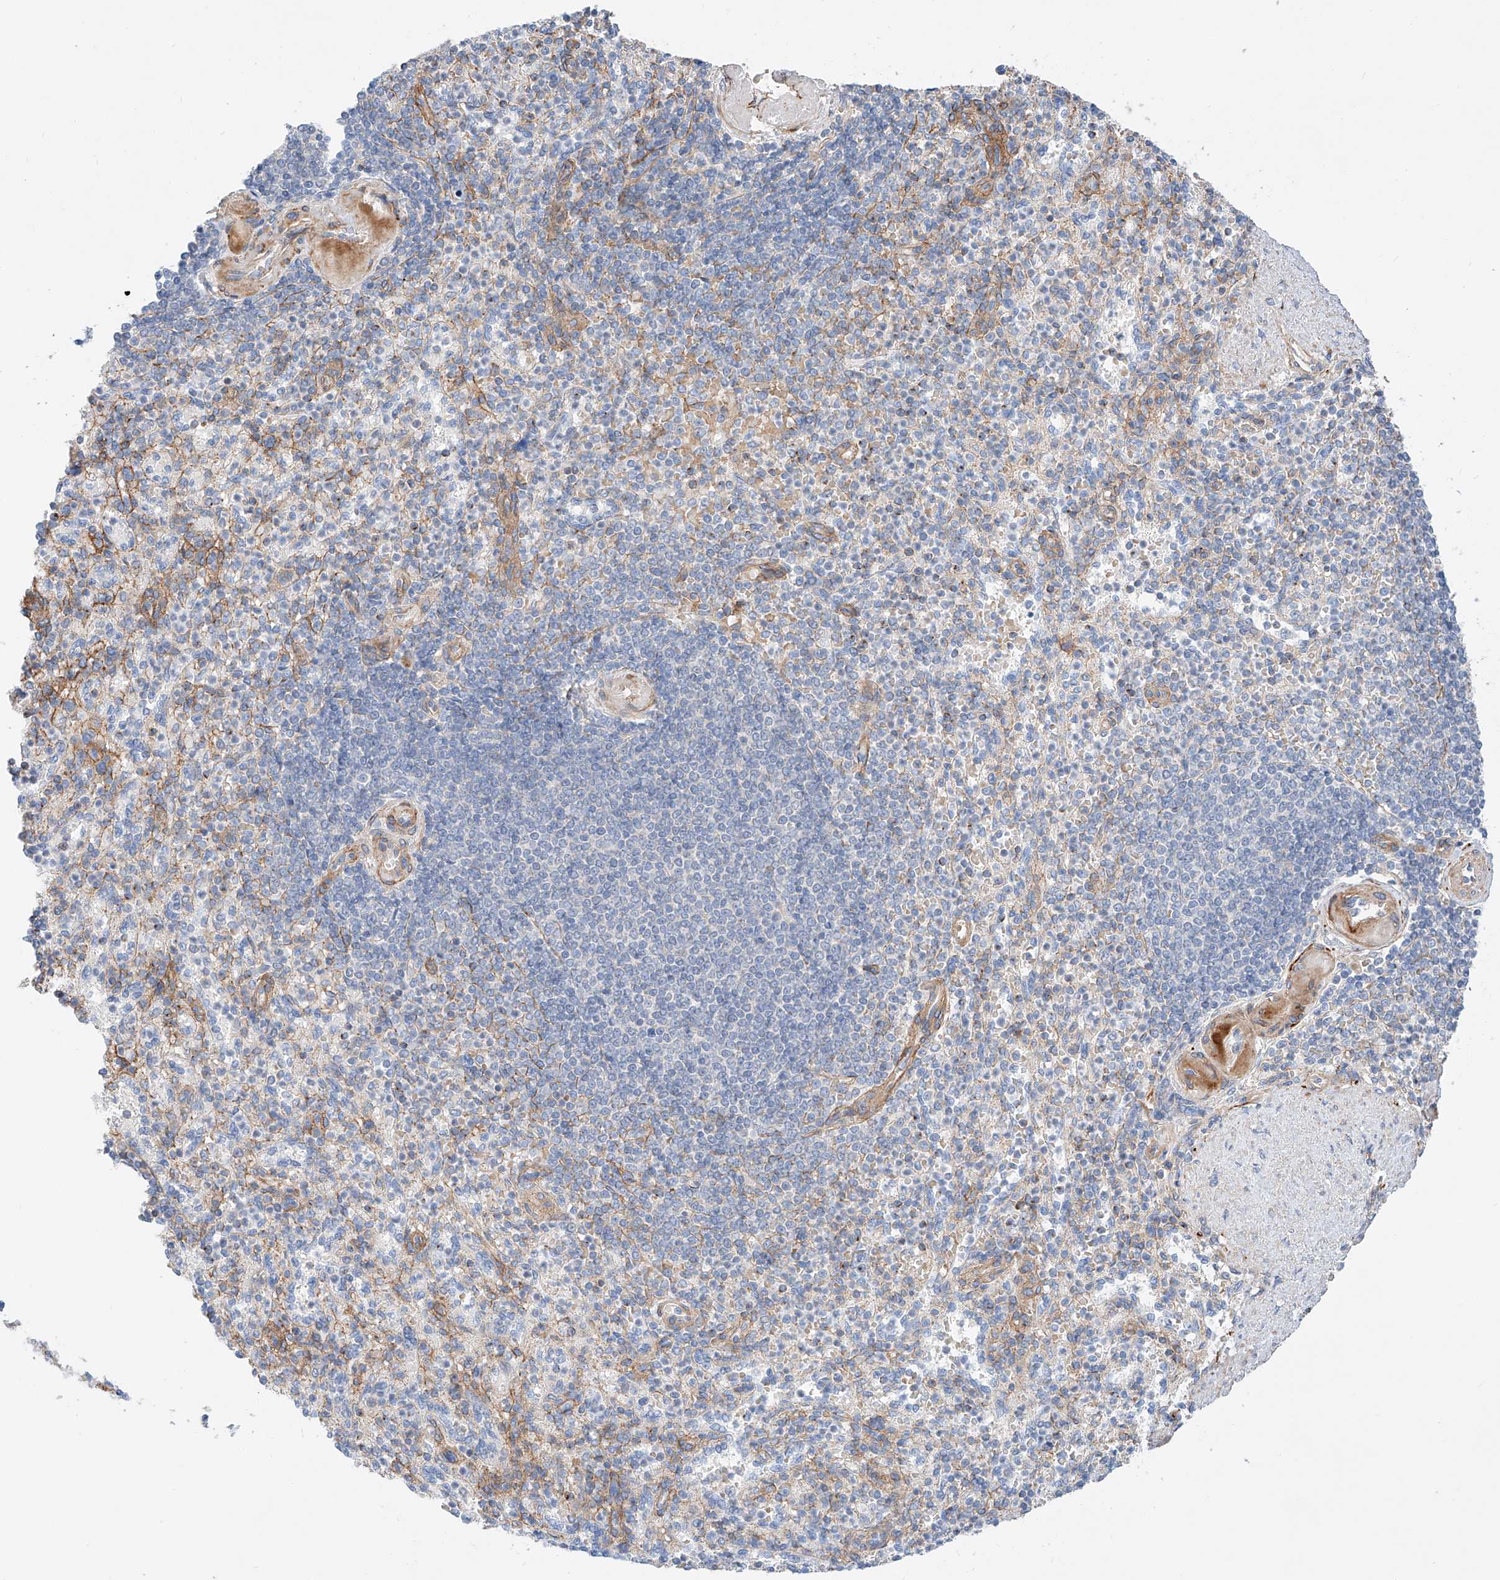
{"staining": {"intensity": "negative", "quantity": "none", "location": "none"}, "tissue": "spleen", "cell_type": "Cells in red pulp", "image_type": "normal", "snomed": [{"axis": "morphology", "description": "Normal tissue, NOS"}, {"axis": "topography", "description": "Spleen"}], "caption": "This is an immunohistochemistry (IHC) micrograph of benign human spleen. There is no staining in cells in red pulp.", "gene": "MINDY4", "patient": {"sex": "female", "age": 74}}